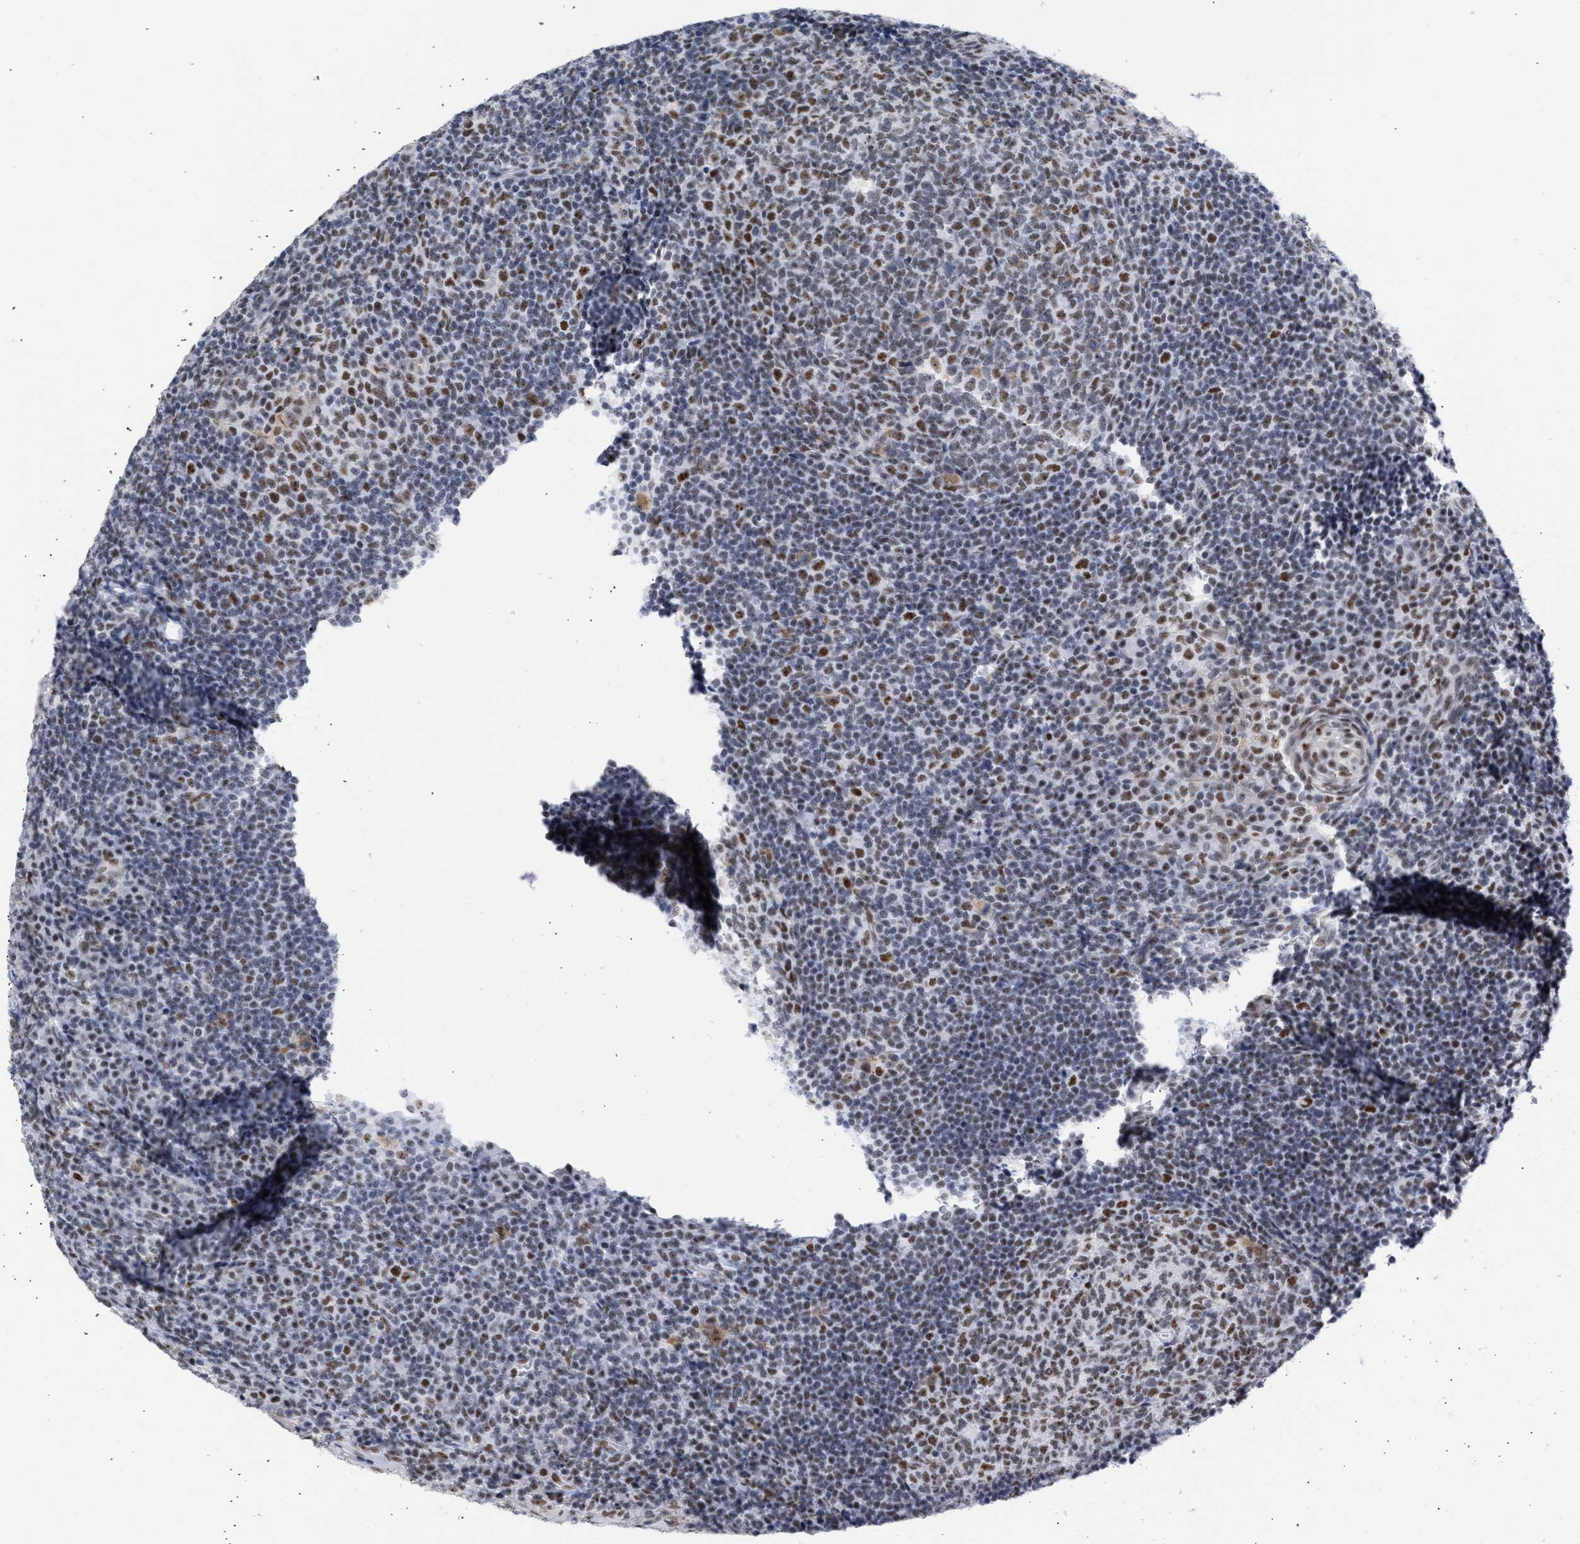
{"staining": {"intensity": "moderate", "quantity": ">75%", "location": "nuclear"}, "tissue": "tonsil", "cell_type": "Germinal center cells", "image_type": "normal", "snomed": [{"axis": "morphology", "description": "Normal tissue, NOS"}, {"axis": "topography", "description": "Tonsil"}], "caption": "About >75% of germinal center cells in unremarkable tonsil demonstrate moderate nuclear protein expression as visualized by brown immunohistochemical staining.", "gene": "DDX41", "patient": {"sex": "male", "age": 37}}